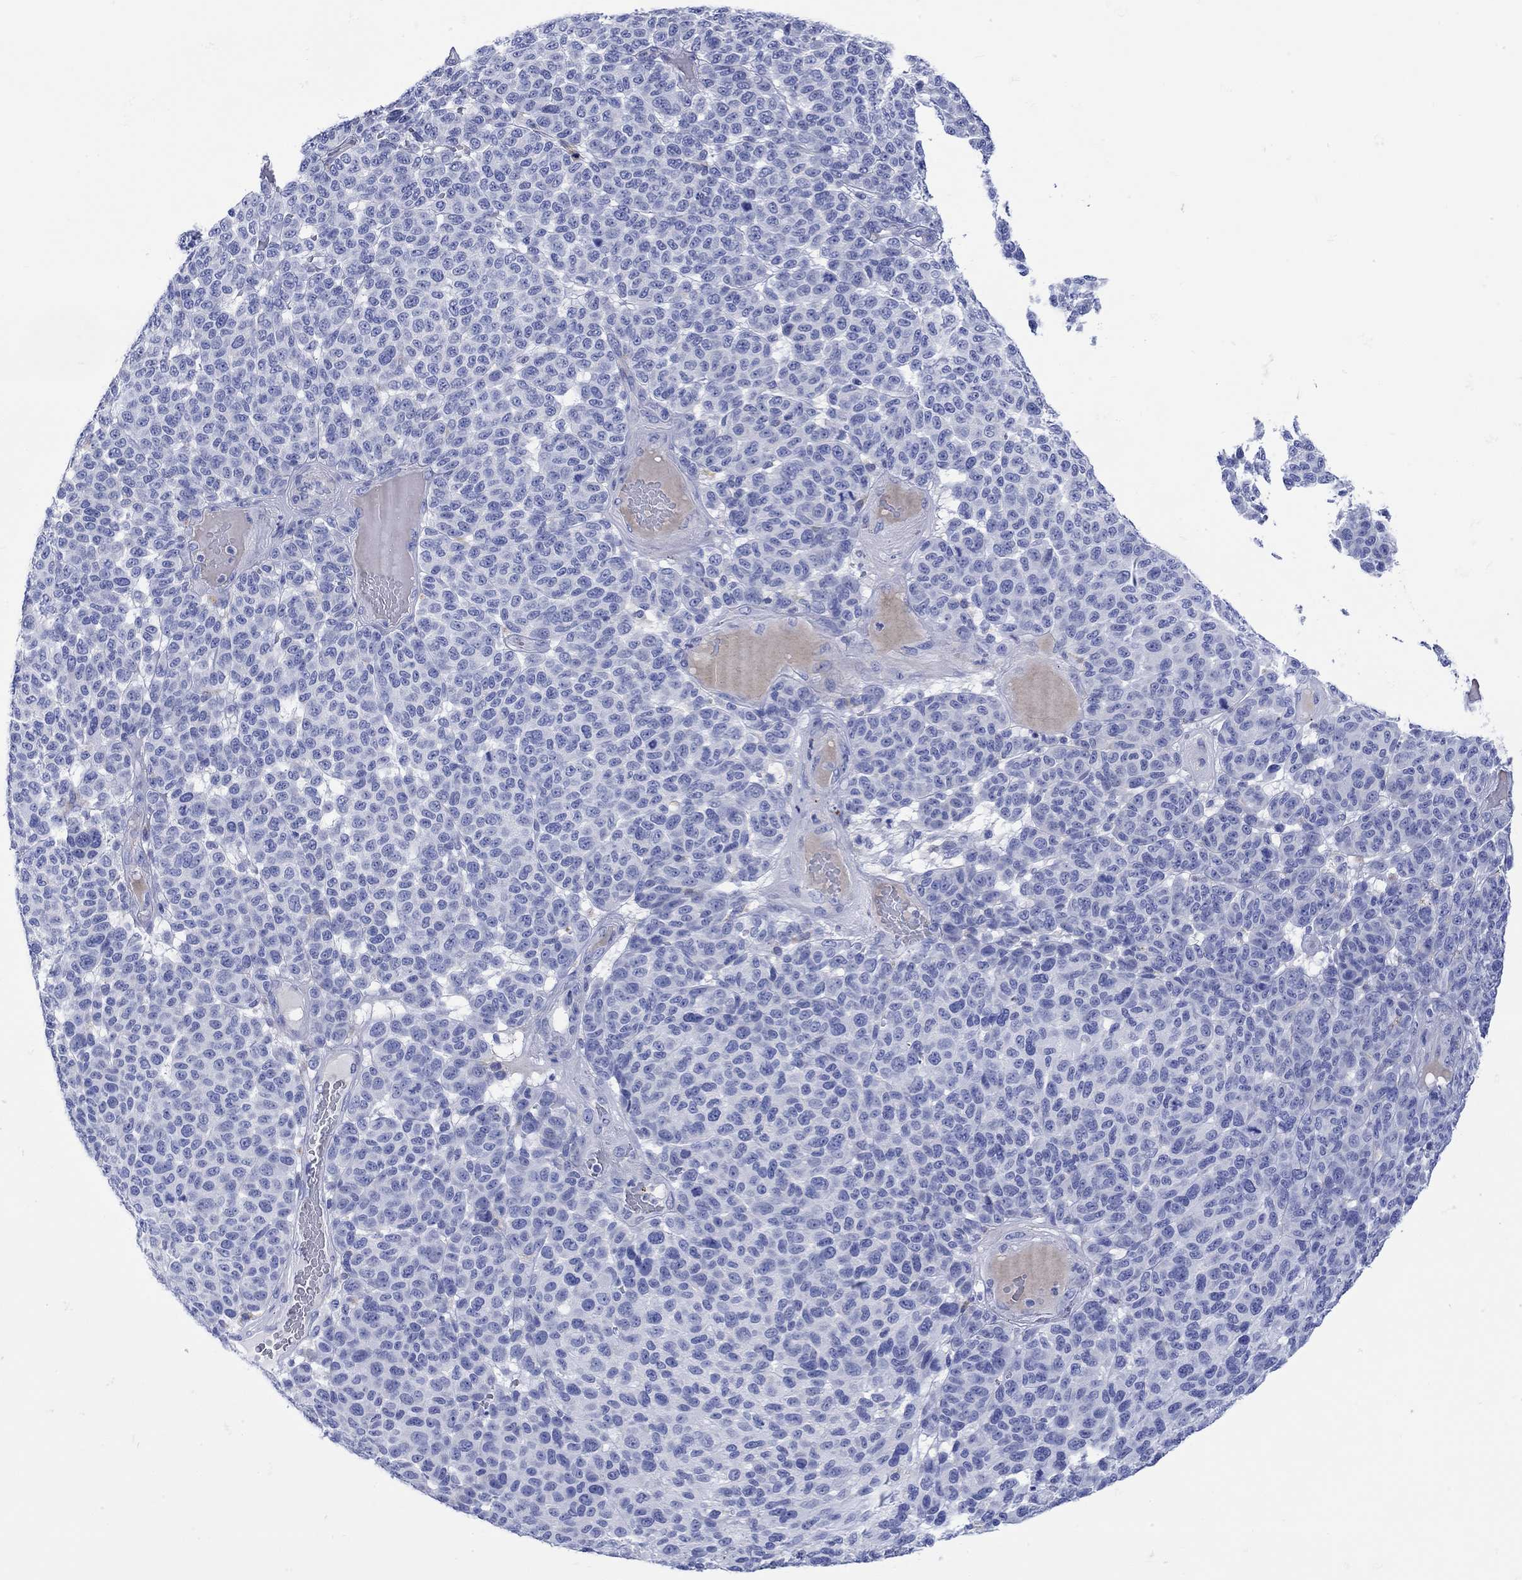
{"staining": {"intensity": "negative", "quantity": "none", "location": "none"}, "tissue": "melanoma", "cell_type": "Tumor cells", "image_type": "cancer", "snomed": [{"axis": "morphology", "description": "Malignant melanoma, NOS"}, {"axis": "topography", "description": "Skin"}], "caption": "Immunohistochemical staining of melanoma demonstrates no significant positivity in tumor cells.", "gene": "ANKMY1", "patient": {"sex": "male", "age": 59}}